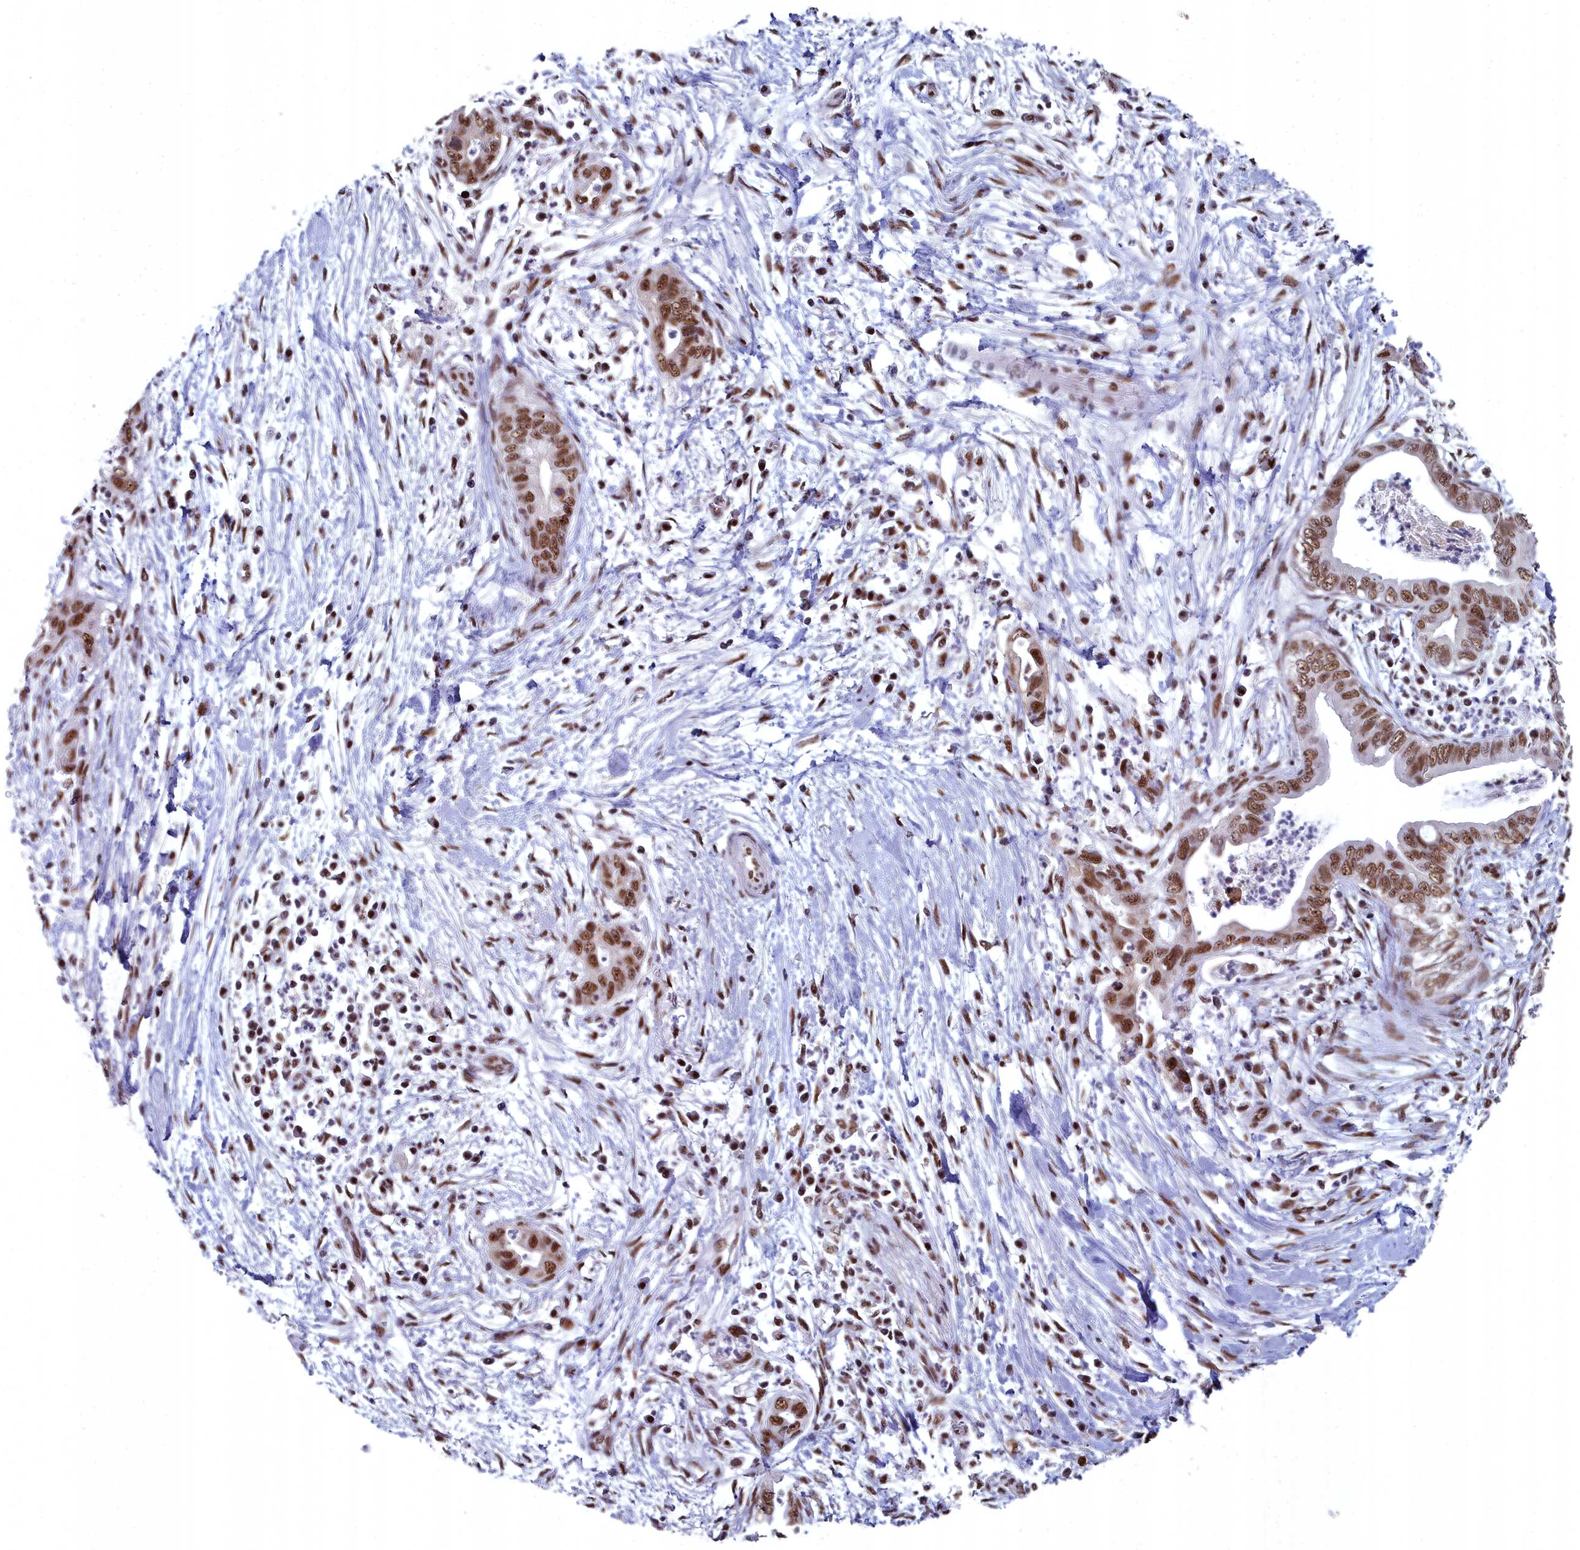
{"staining": {"intensity": "strong", "quantity": ">75%", "location": "nuclear"}, "tissue": "pancreatic cancer", "cell_type": "Tumor cells", "image_type": "cancer", "snomed": [{"axis": "morphology", "description": "Adenocarcinoma, NOS"}, {"axis": "topography", "description": "Pancreas"}], "caption": "An immunohistochemistry histopathology image of neoplastic tissue is shown. Protein staining in brown highlights strong nuclear positivity in pancreatic adenocarcinoma within tumor cells.", "gene": "SF3B3", "patient": {"sex": "male", "age": 75}}